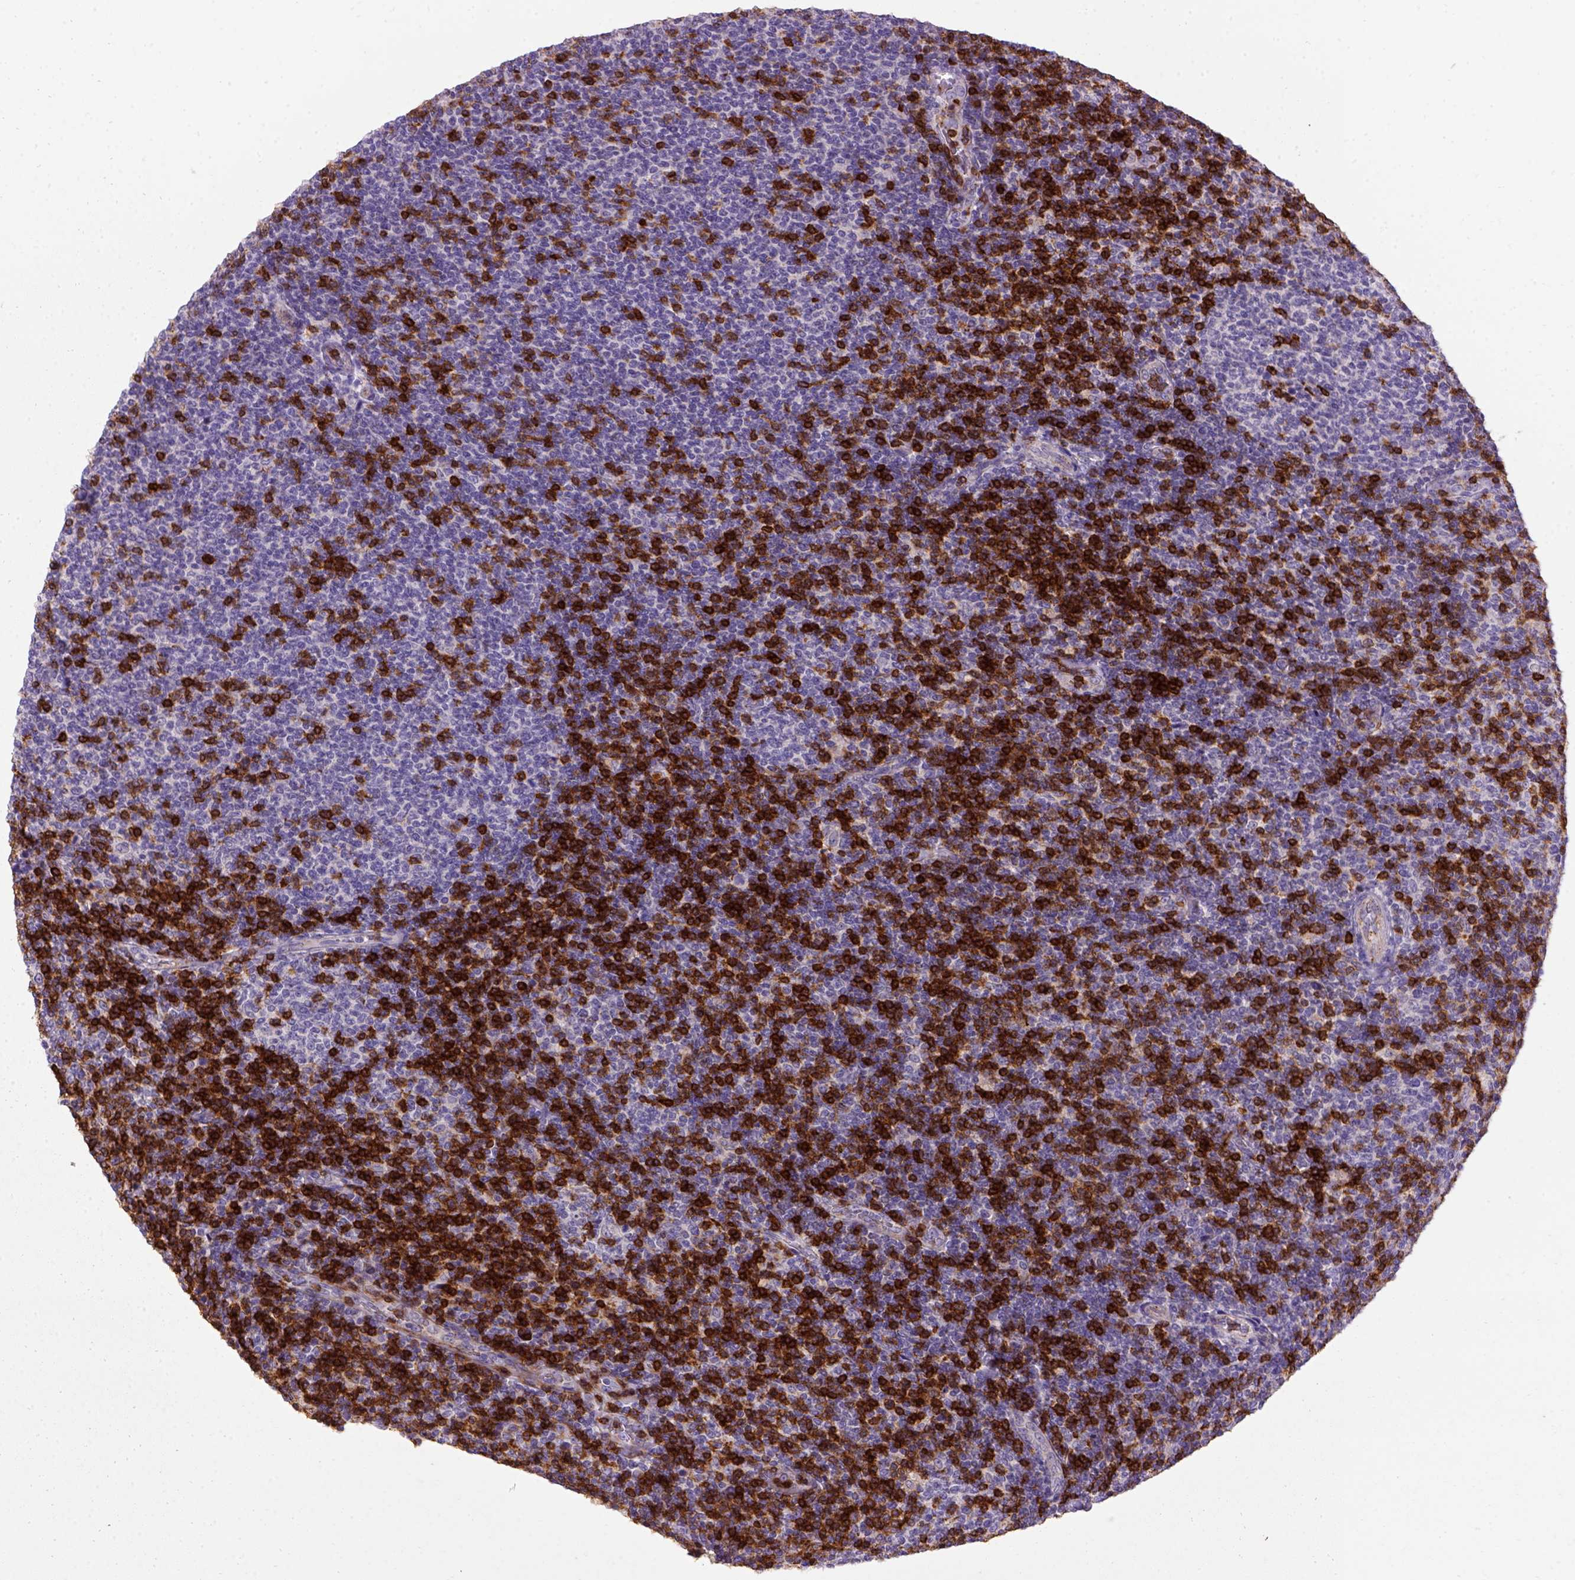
{"staining": {"intensity": "negative", "quantity": "none", "location": "none"}, "tissue": "lymphoma", "cell_type": "Tumor cells", "image_type": "cancer", "snomed": [{"axis": "morphology", "description": "Malignant lymphoma, non-Hodgkin's type, Low grade"}, {"axis": "topography", "description": "Lymph node"}], "caption": "An image of human lymphoma is negative for staining in tumor cells.", "gene": "CD3E", "patient": {"sex": "male", "age": 52}}